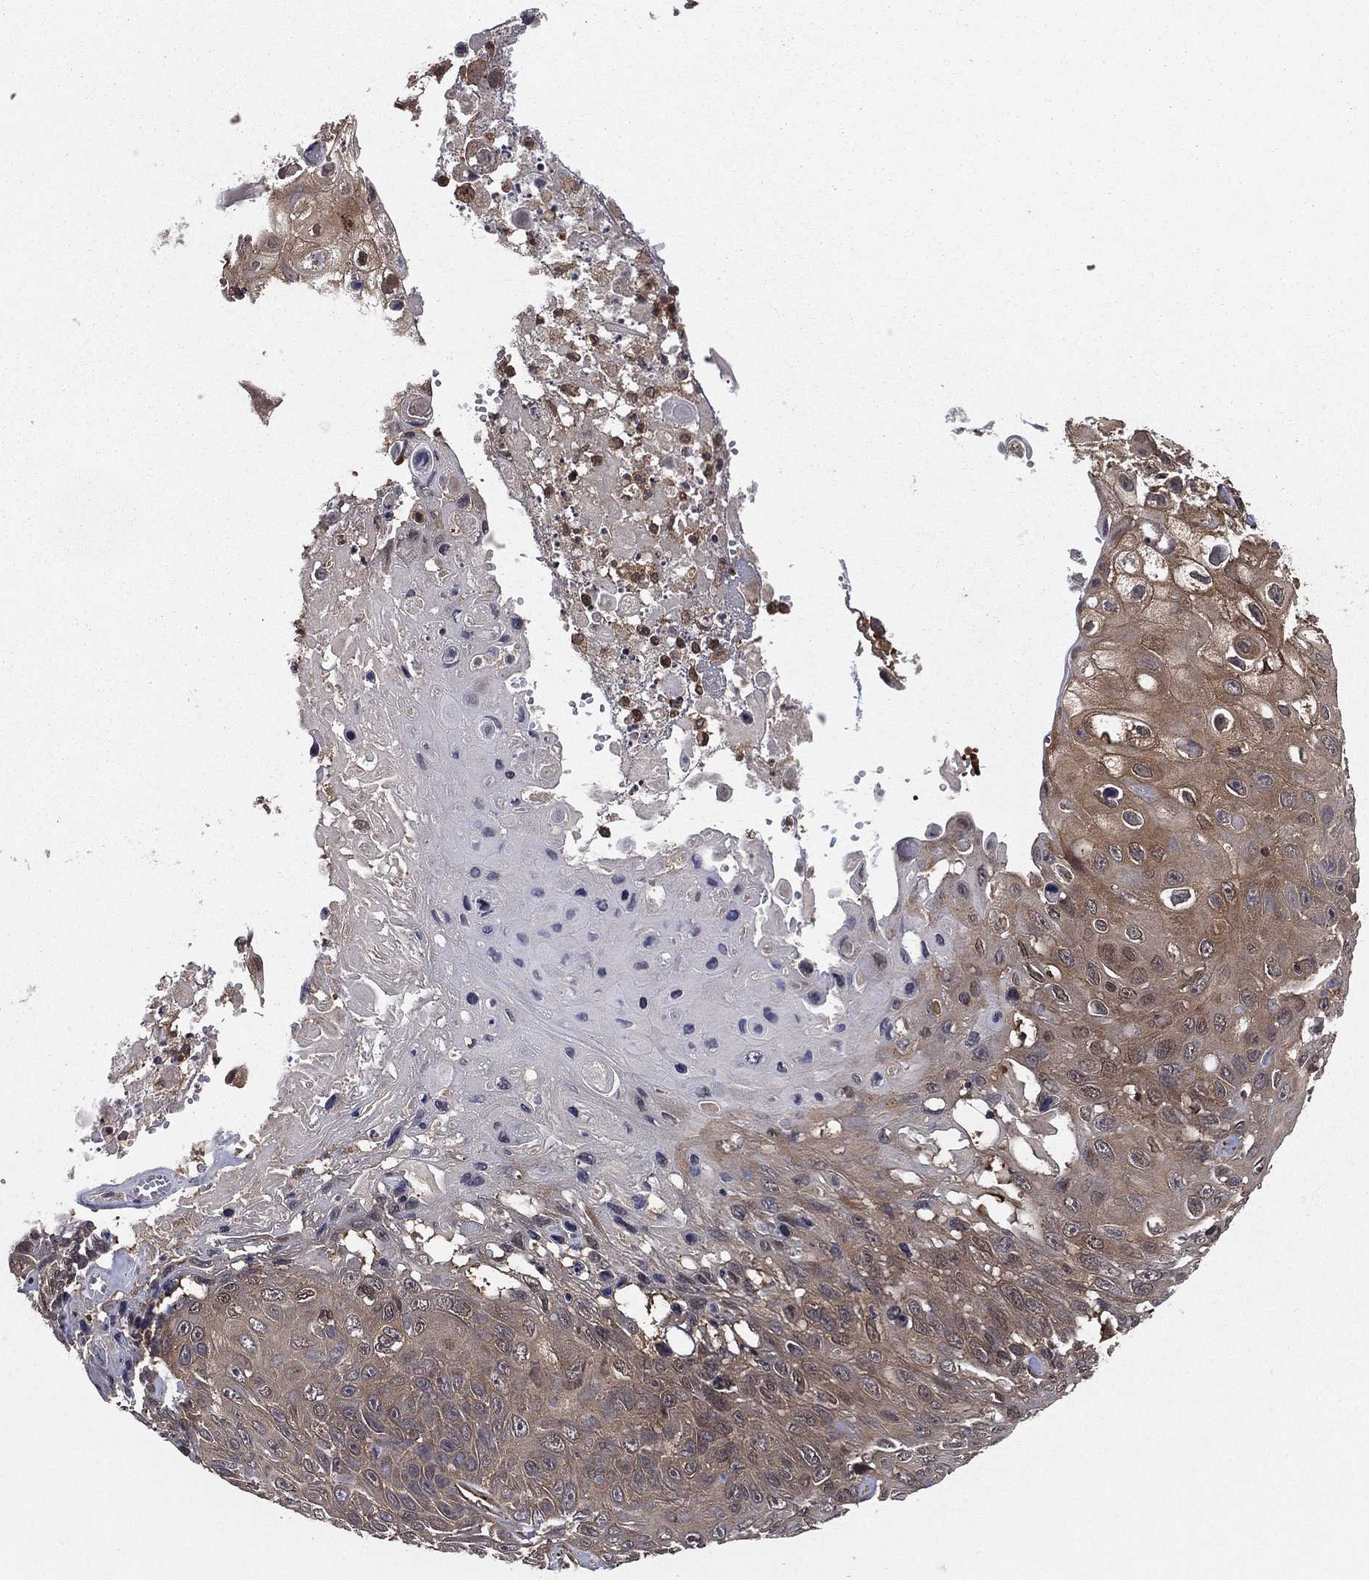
{"staining": {"intensity": "weak", "quantity": "25%-75%", "location": "cytoplasmic/membranous"}, "tissue": "skin cancer", "cell_type": "Tumor cells", "image_type": "cancer", "snomed": [{"axis": "morphology", "description": "Squamous cell carcinoma, NOS"}, {"axis": "topography", "description": "Skin"}], "caption": "Human skin cancer (squamous cell carcinoma) stained with a brown dye demonstrates weak cytoplasmic/membranous positive positivity in approximately 25%-75% of tumor cells.", "gene": "CERT1", "patient": {"sex": "male", "age": 82}}